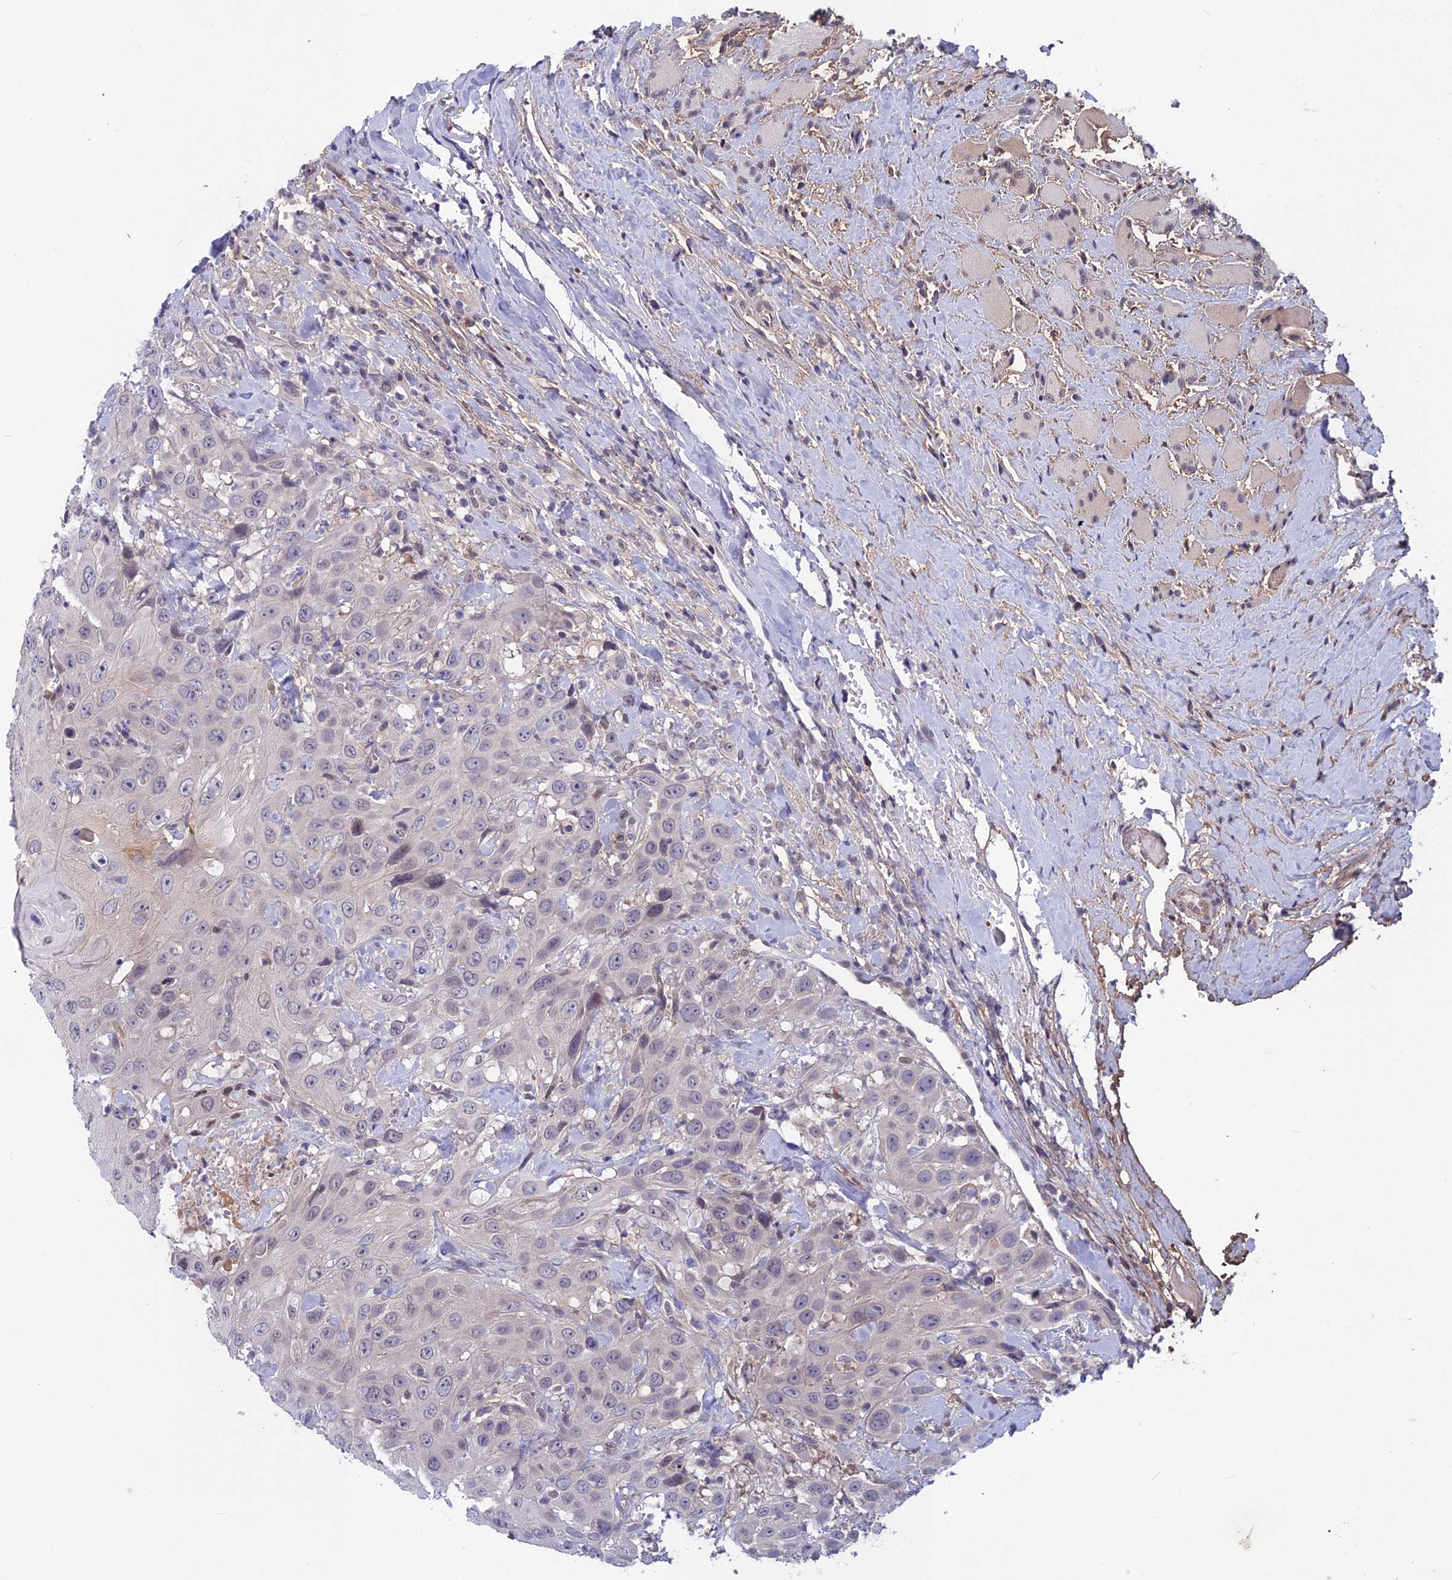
{"staining": {"intensity": "negative", "quantity": "none", "location": "none"}, "tissue": "head and neck cancer", "cell_type": "Tumor cells", "image_type": "cancer", "snomed": [{"axis": "morphology", "description": "Squamous cell carcinoma, NOS"}, {"axis": "topography", "description": "Head-Neck"}], "caption": "Immunohistochemistry of squamous cell carcinoma (head and neck) reveals no expression in tumor cells.", "gene": "FKBPL", "patient": {"sex": "male", "age": 81}}